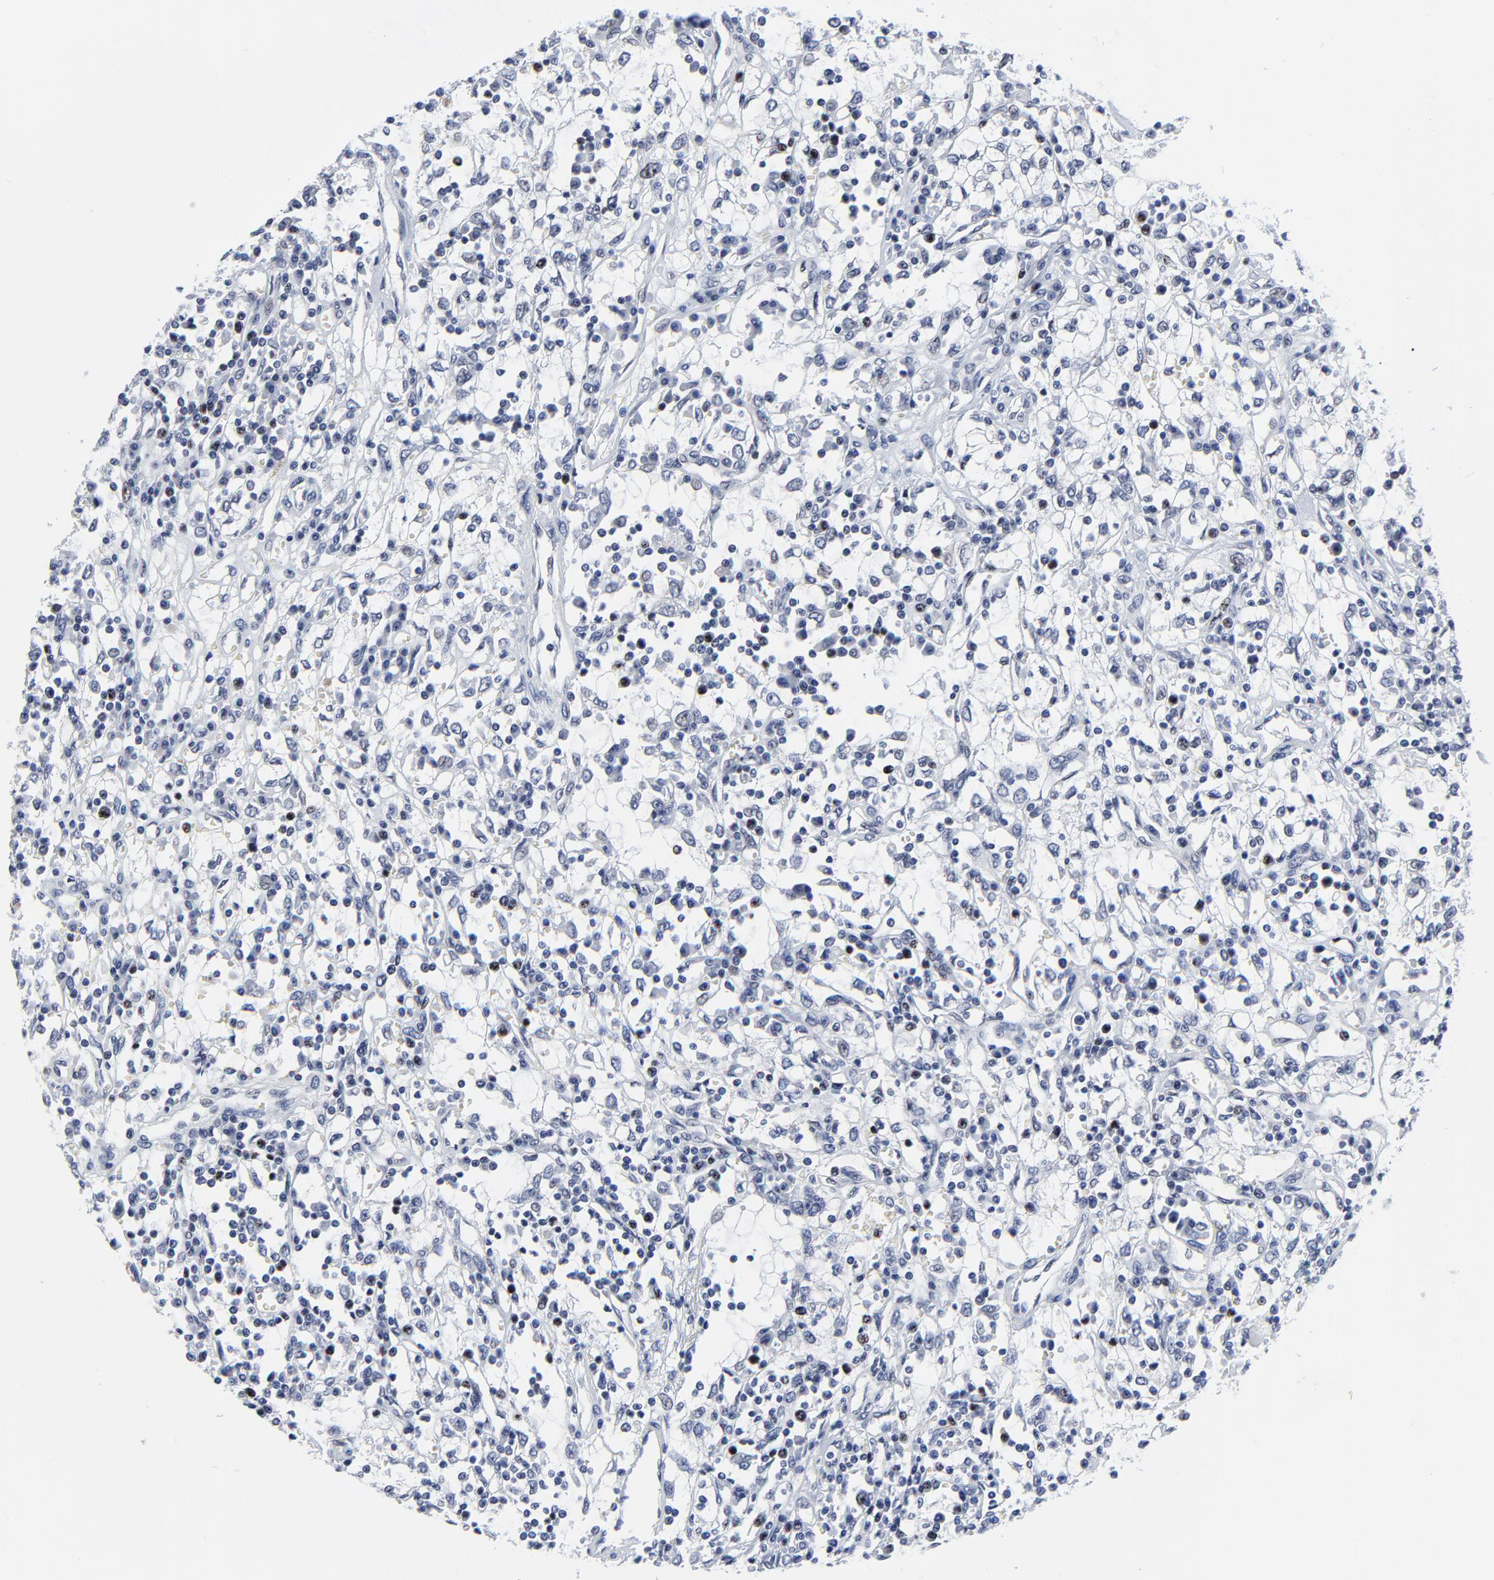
{"staining": {"intensity": "negative", "quantity": "none", "location": "none"}, "tissue": "renal cancer", "cell_type": "Tumor cells", "image_type": "cancer", "snomed": [{"axis": "morphology", "description": "Adenocarcinoma, NOS"}, {"axis": "topography", "description": "Kidney"}], "caption": "There is no significant staining in tumor cells of renal adenocarcinoma.", "gene": "ZNF589", "patient": {"sex": "male", "age": 82}}